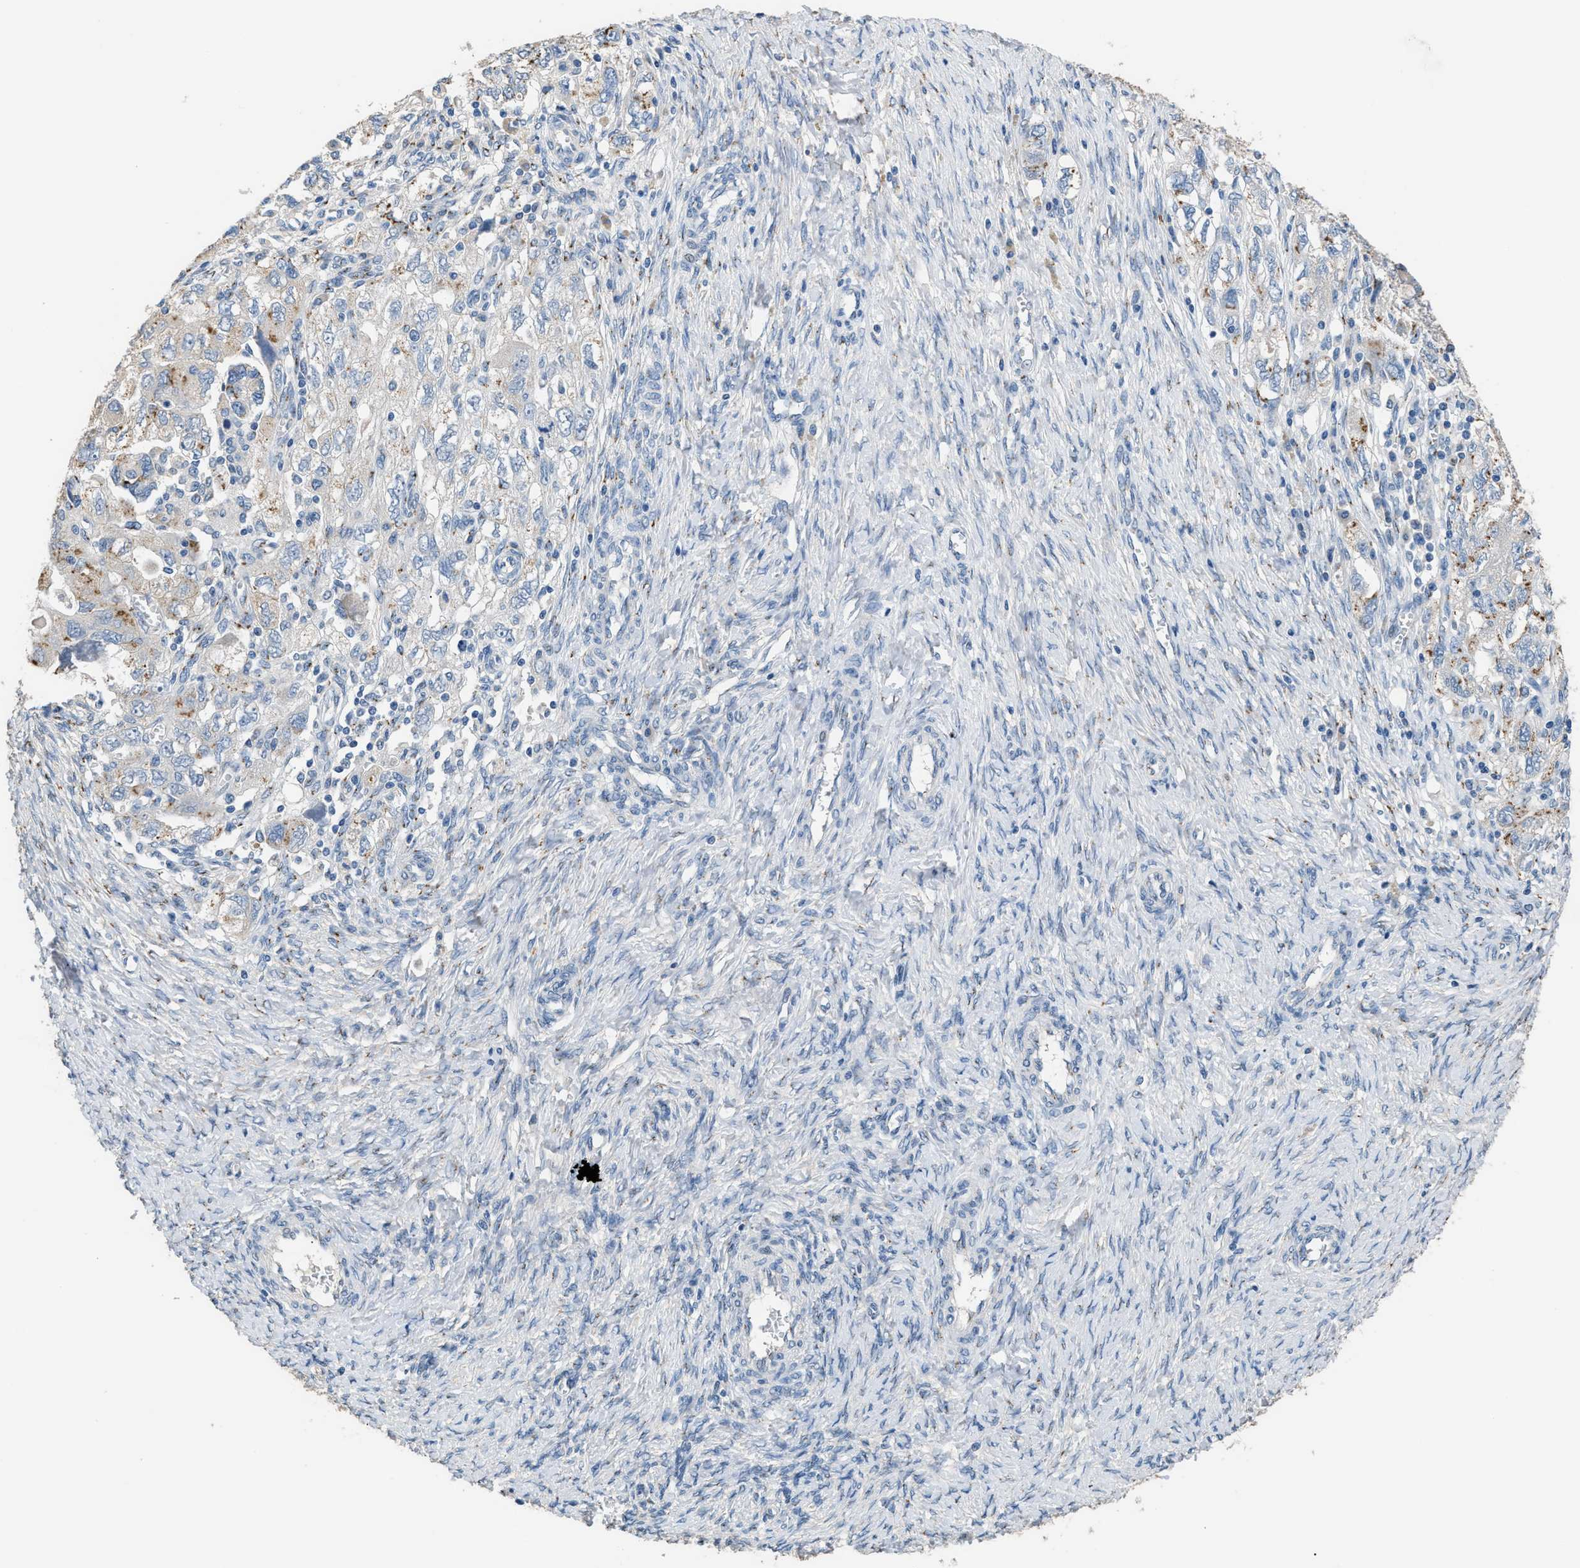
{"staining": {"intensity": "moderate", "quantity": "25%-75%", "location": "cytoplasmic/membranous"}, "tissue": "ovarian cancer", "cell_type": "Tumor cells", "image_type": "cancer", "snomed": [{"axis": "morphology", "description": "Carcinoma, NOS"}, {"axis": "morphology", "description": "Cystadenocarcinoma, serous, NOS"}, {"axis": "topography", "description": "Ovary"}], "caption": "DAB immunohistochemical staining of ovarian cancer displays moderate cytoplasmic/membranous protein positivity in approximately 25%-75% of tumor cells. The staining was performed using DAB, with brown indicating positive protein expression. Nuclei are stained blue with hematoxylin.", "gene": "GOLM1", "patient": {"sex": "female", "age": 69}}